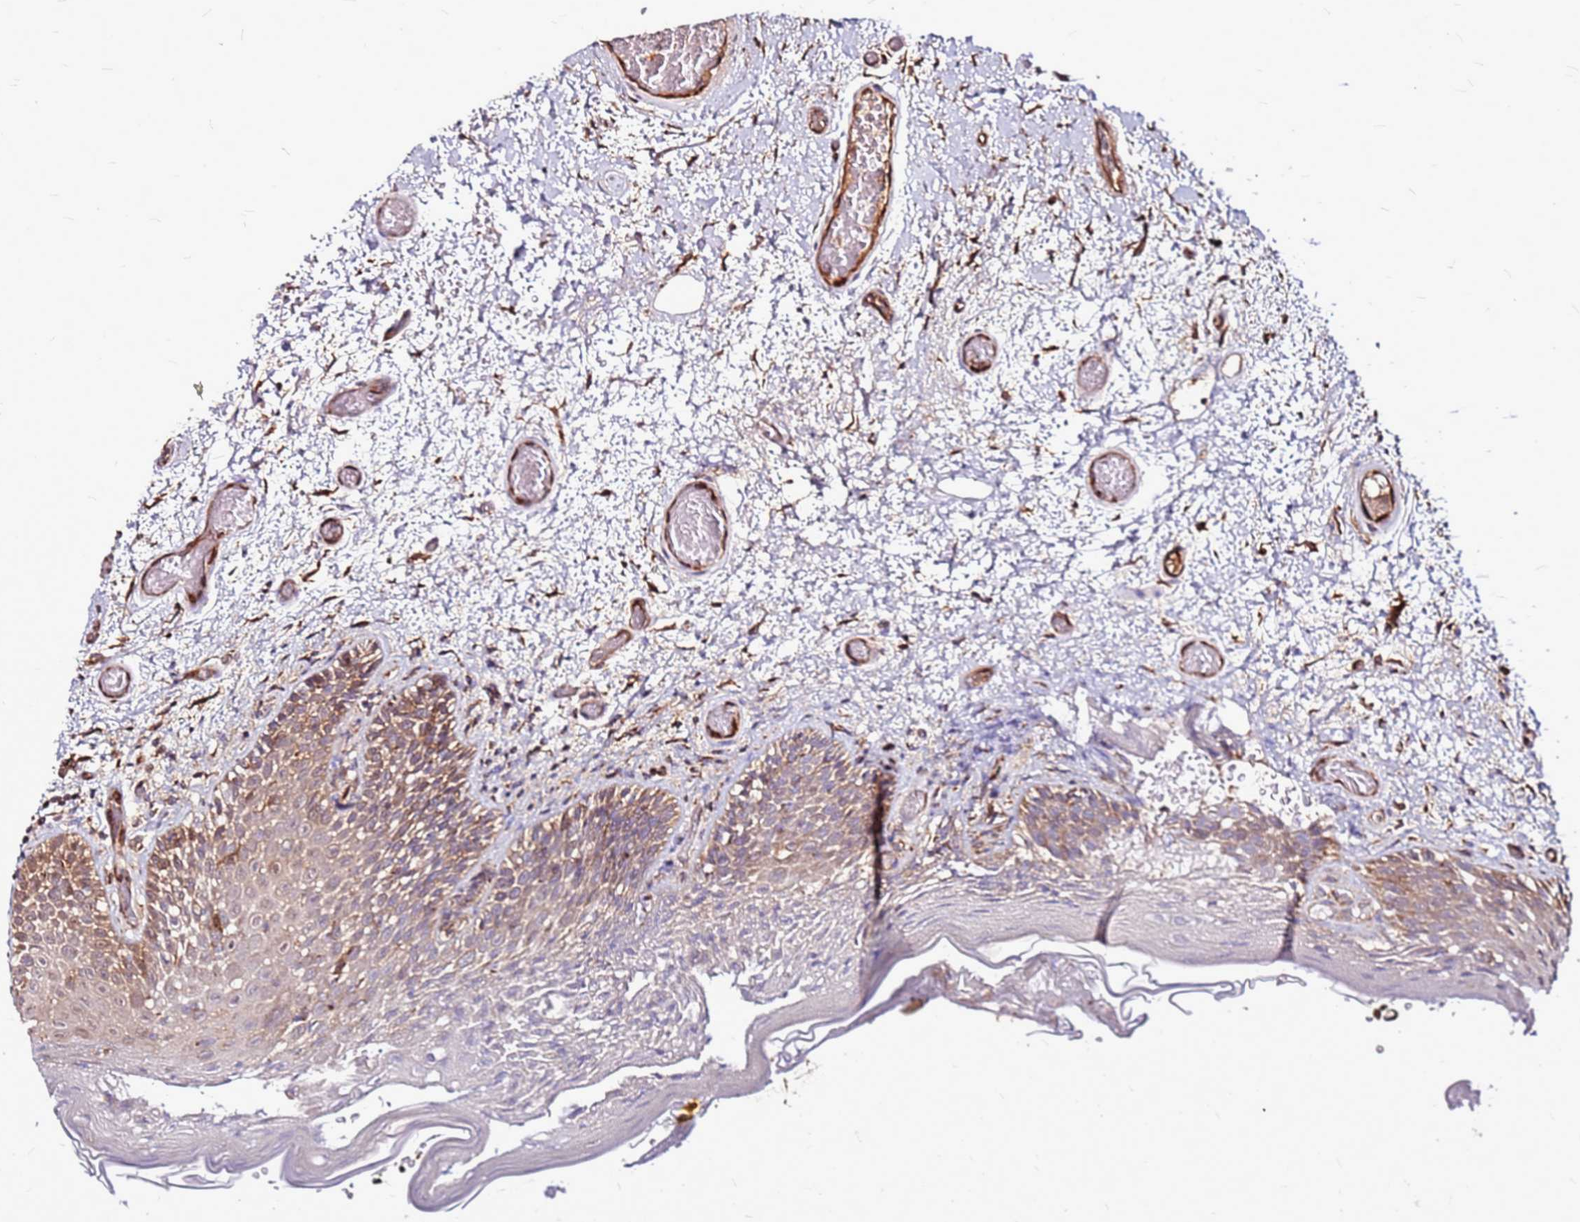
{"staining": {"intensity": "moderate", "quantity": ">75%", "location": "cytoplasmic/membranous"}, "tissue": "oral mucosa", "cell_type": "Squamous epithelial cells", "image_type": "normal", "snomed": [{"axis": "morphology", "description": "Normal tissue, NOS"}, {"axis": "morphology", "description": "Squamous cell carcinoma, NOS"}, {"axis": "topography", "description": "Oral tissue"}, {"axis": "topography", "description": "Tounge, NOS"}, {"axis": "topography", "description": "Head-Neck"}], "caption": "Immunohistochemistry micrograph of normal oral mucosa stained for a protein (brown), which displays medium levels of moderate cytoplasmic/membranous expression in about >75% of squamous epithelial cells.", "gene": "LYPLAL1", "patient": {"sex": "male", "age": 76}}